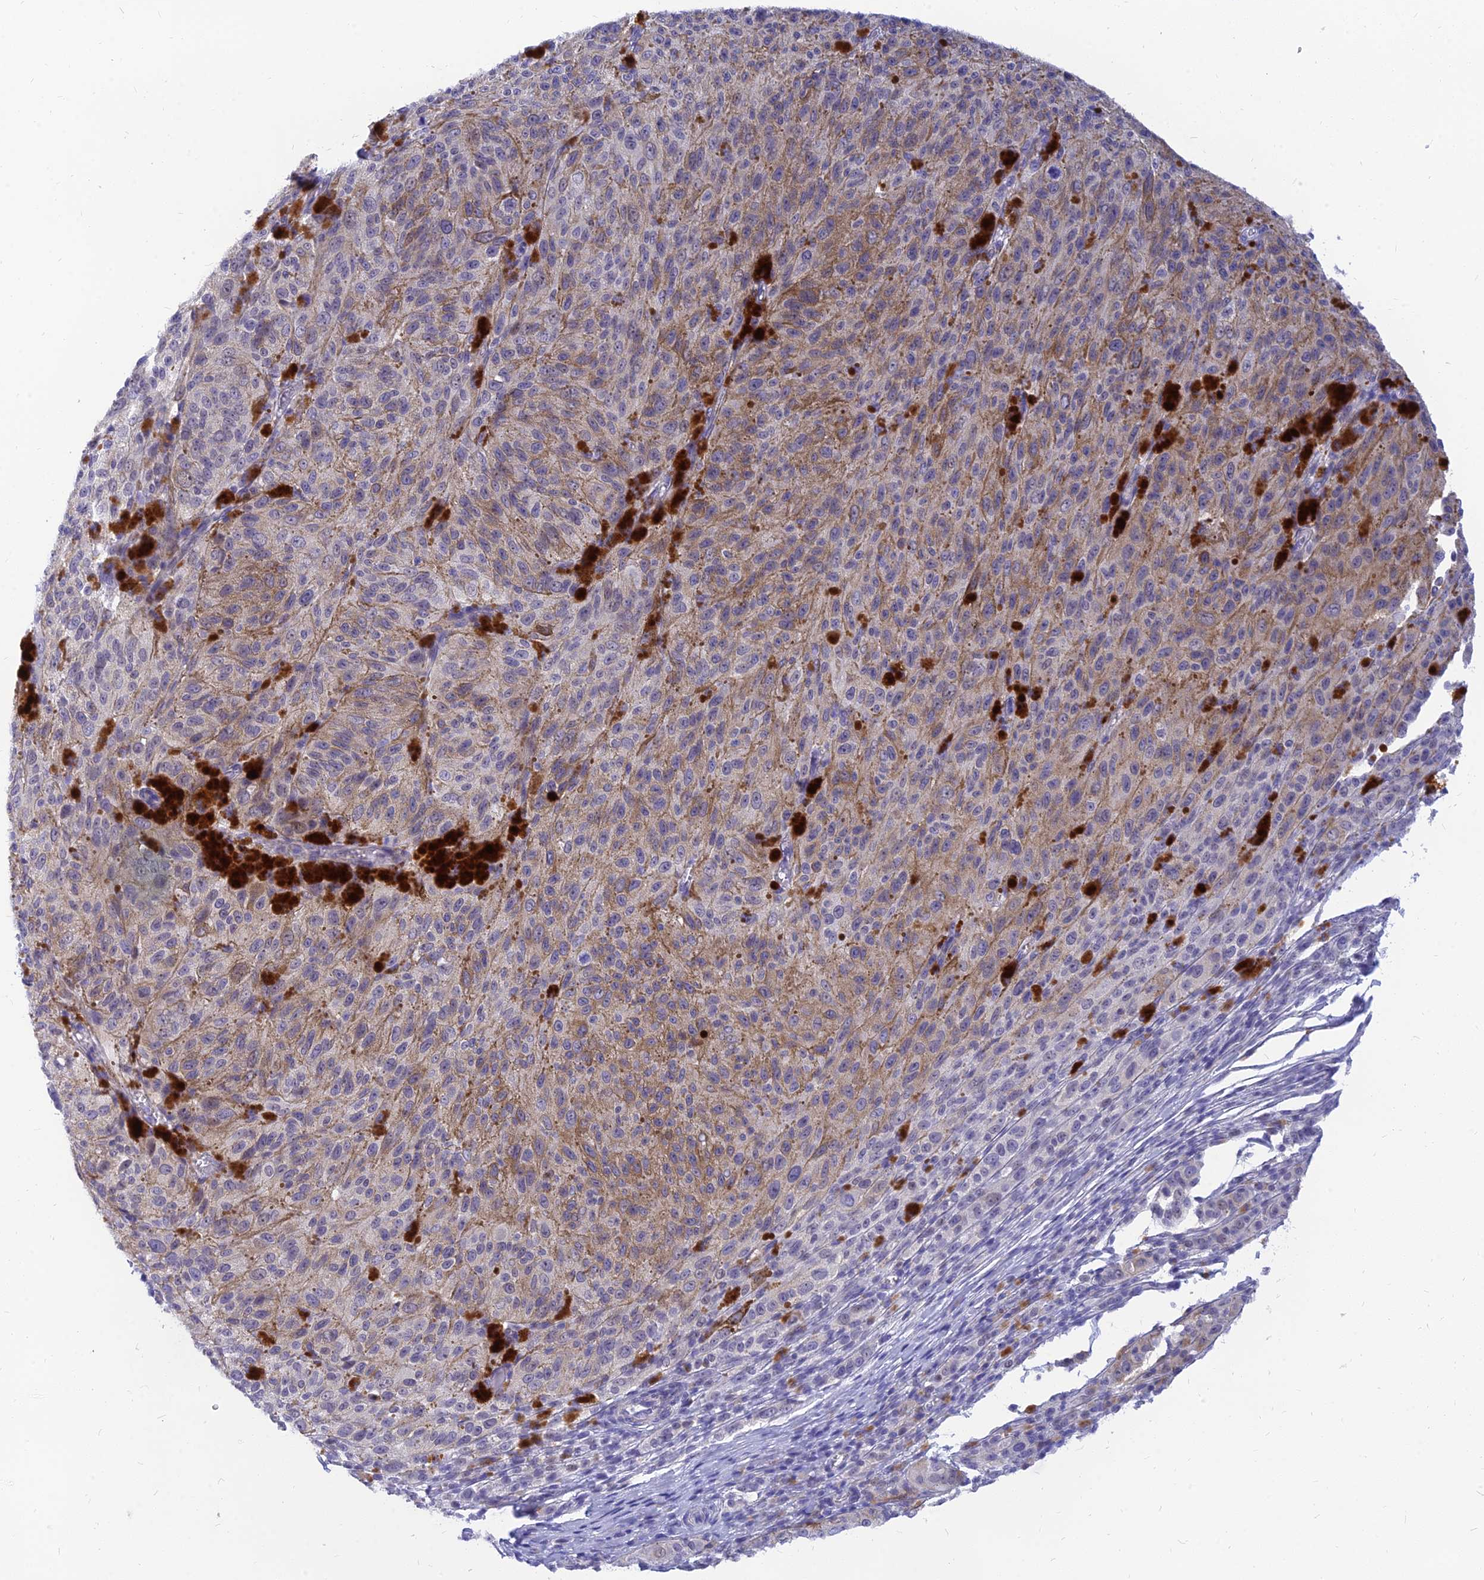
{"staining": {"intensity": "weak", "quantity": "25%-75%", "location": "cytoplasmic/membranous"}, "tissue": "melanoma", "cell_type": "Tumor cells", "image_type": "cancer", "snomed": [{"axis": "morphology", "description": "Malignant melanoma, NOS"}, {"axis": "topography", "description": "Skin"}], "caption": "Immunohistochemistry (IHC) of malignant melanoma demonstrates low levels of weak cytoplasmic/membranous expression in about 25%-75% of tumor cells.", "gene": "TMEM161B", "patient": {"sex": "female", "age": 52}}